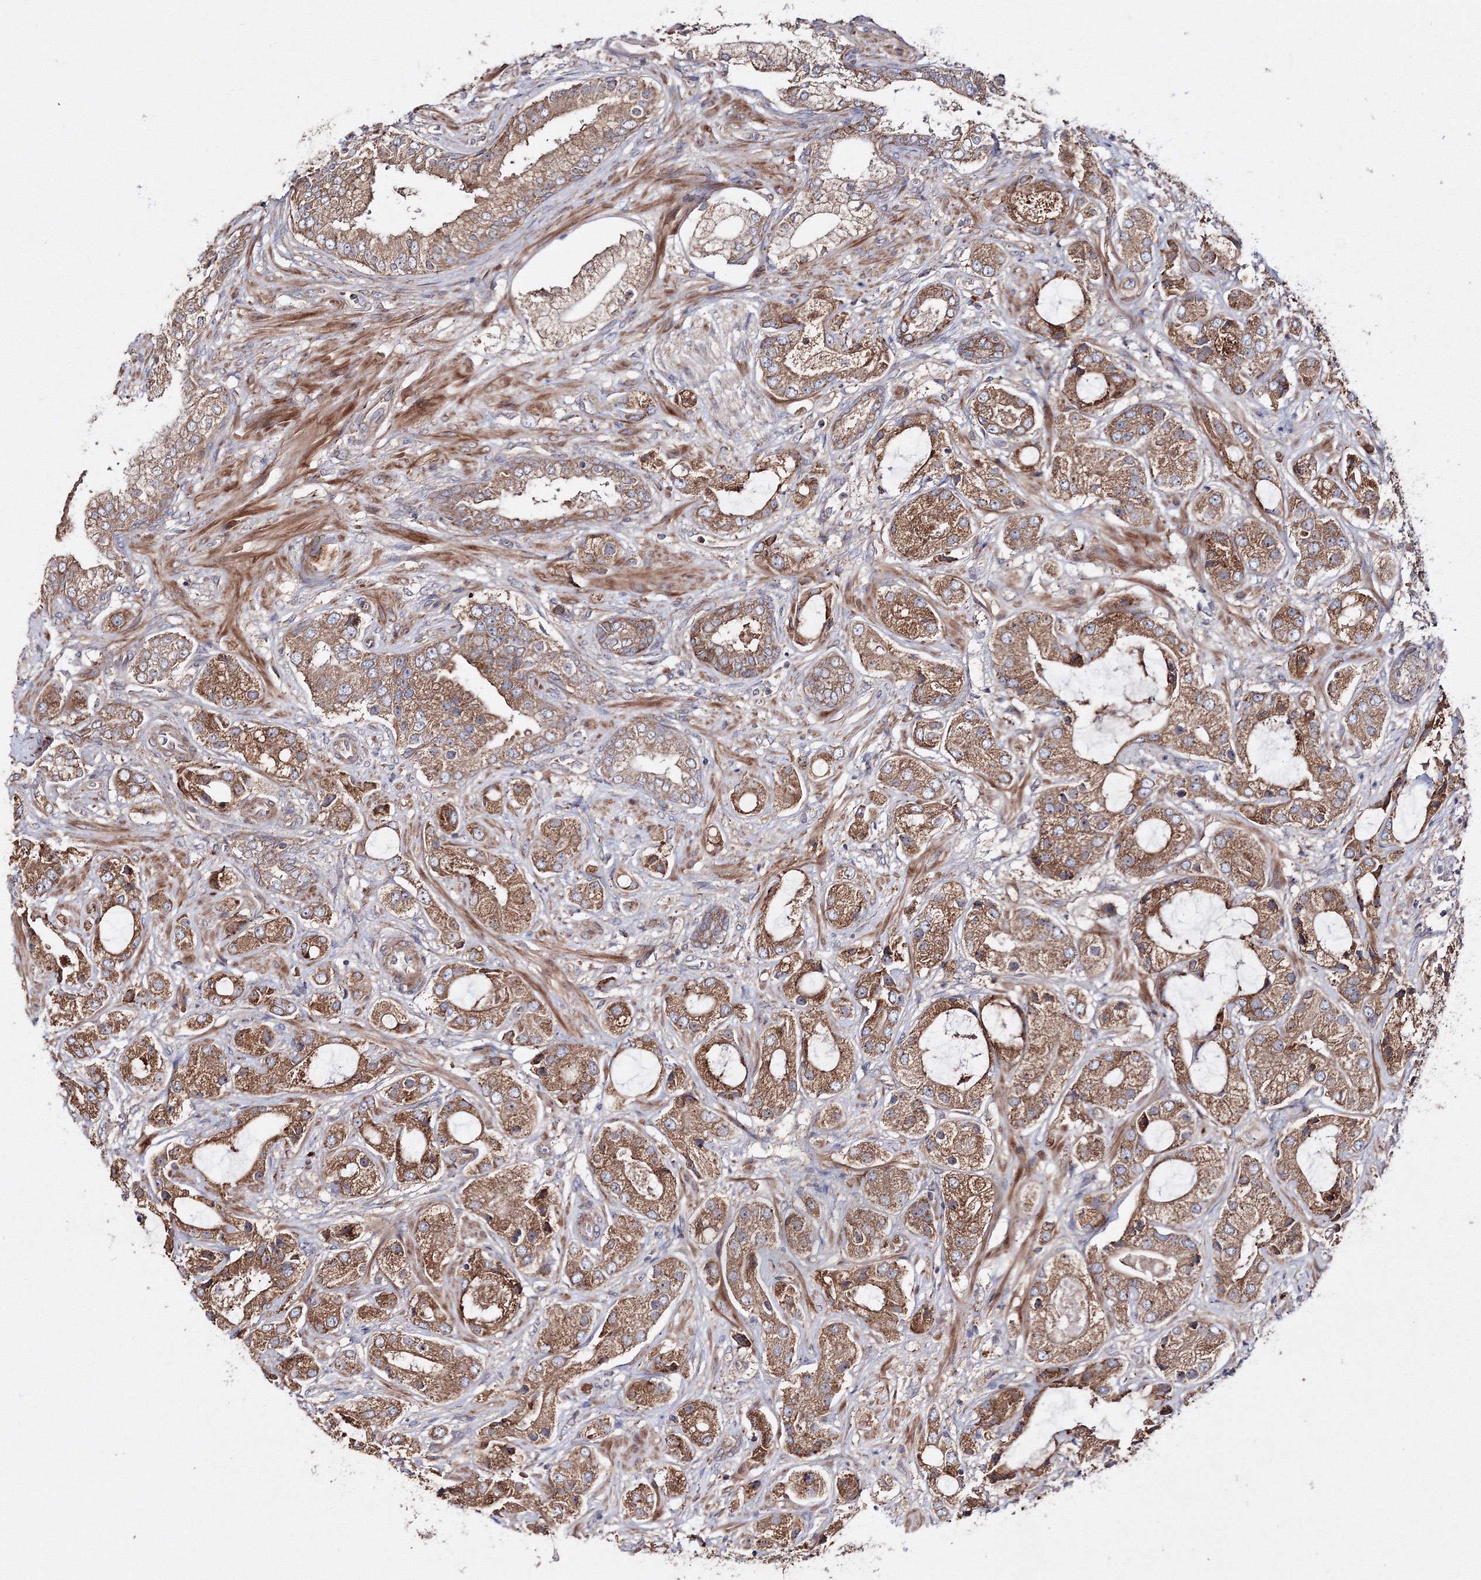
{"staining": {"intensity": "moderate", "quantity": ">75%", "location": "cytoplasmic/membranous"}, "tissue": "prostate cancer", "cell_type": "Tumor cells", "image_type": "cancer", "snomed": [{"axis": "morphology", "description": "Normal tissue, NOS"}, {"axis": "morphology", "description": "Adenocarcinoma, High grade"}, {"axis": "topography", "description": "Prostate"}, {"axis": "topography", "description": "Peripheral nerve tissue"}], "caption": "The histopathology image reveals immunohistochemical staining of prostate cancer (high-grade adenocarcinoma). There is moderate cytoplasmic/membranous expression is present in approximately >75% of tumor cells.", "gene": "DDO", "patient": {"sex": "male", "age": 59}}